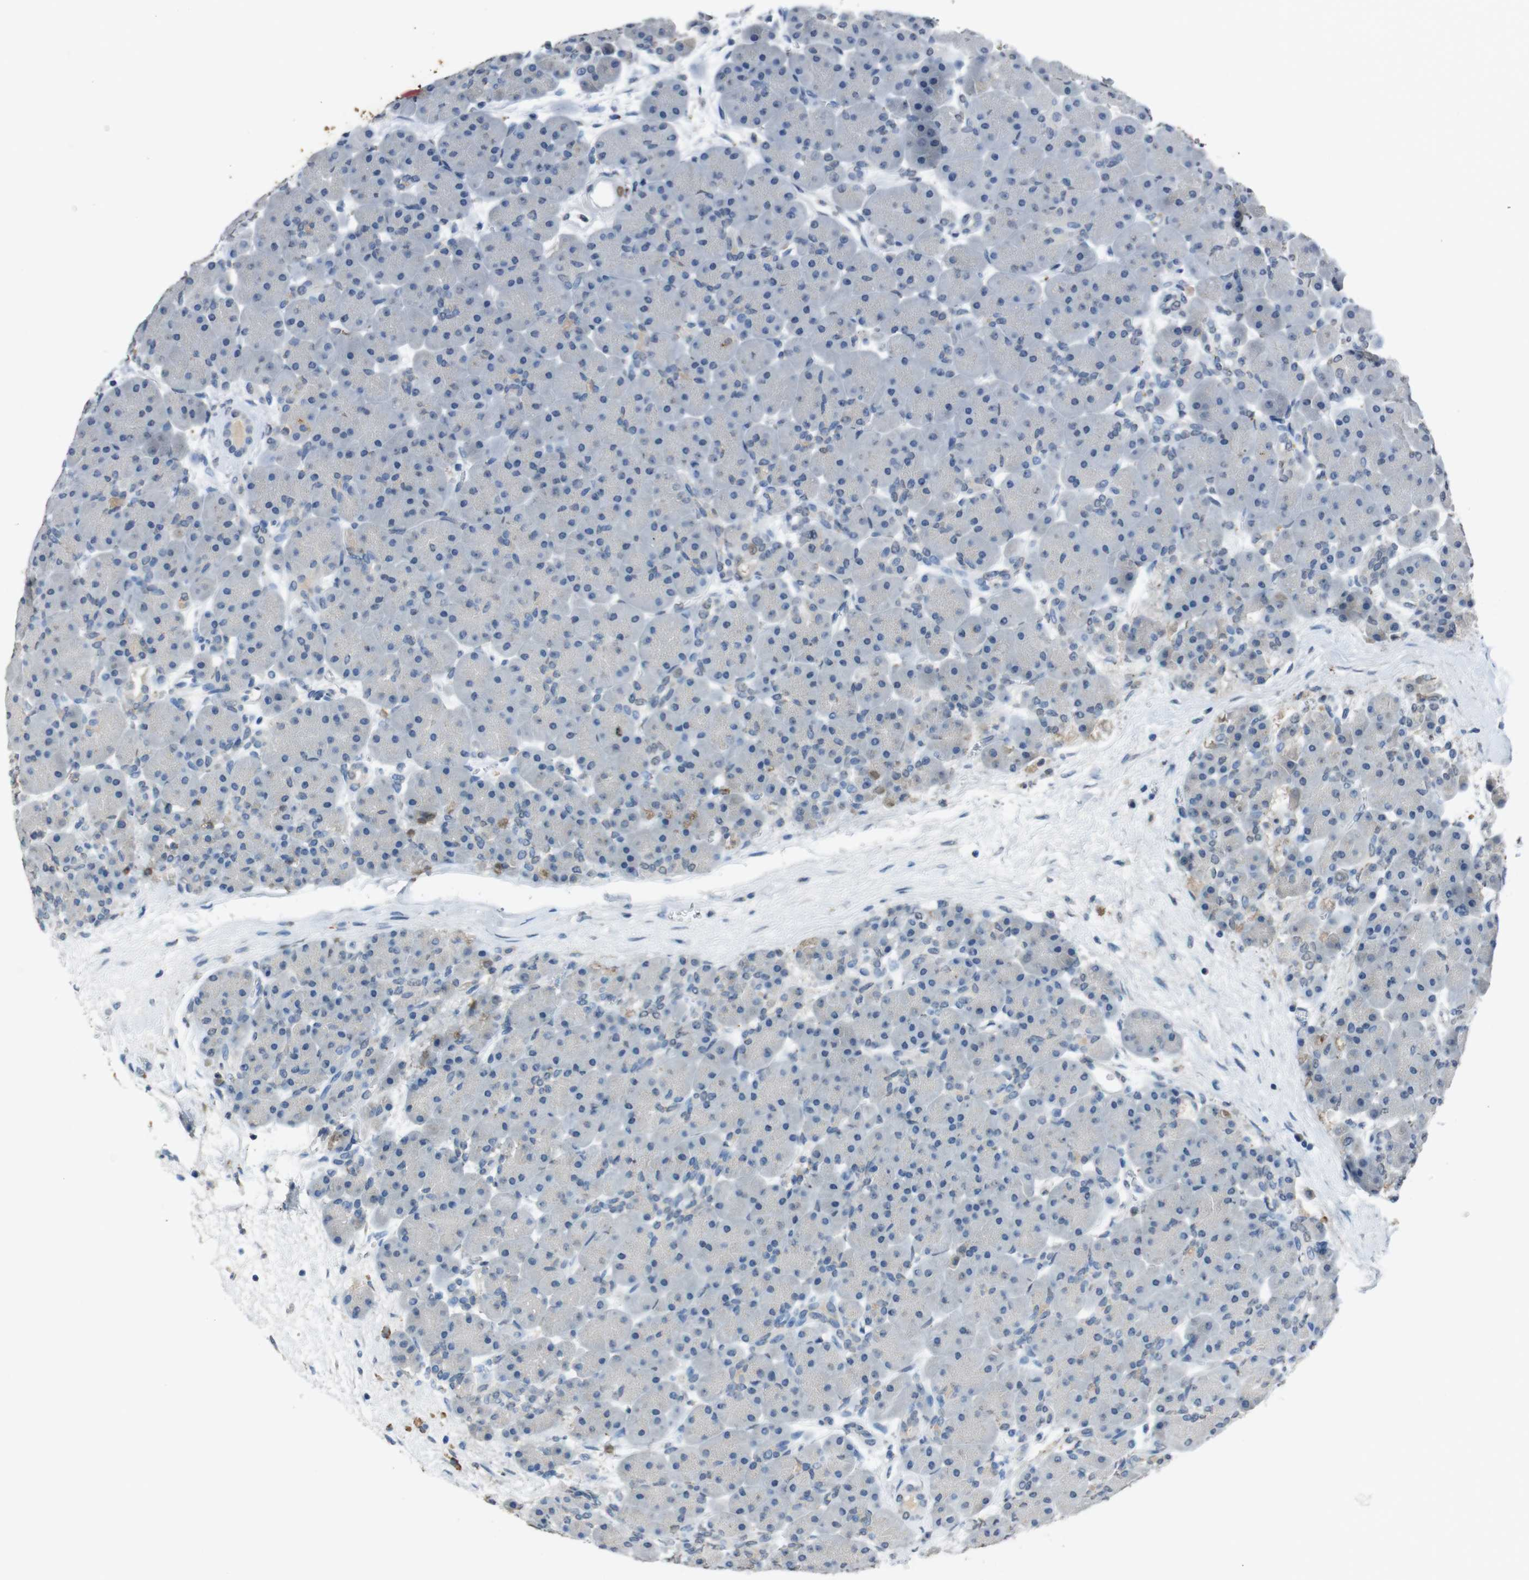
{"staining": {"intensity": "negative", "quantity": "none", "location": "none"}, "tissue": "pancreas", "cell_type": "Exocrine glandular cells", "image_type": "normal", "snomed": [{"axis": "morphology", "description": "Normal tissue, NOS"}, {"axis": "topography", "description": "Pancreas"}], "caption": "Pancreas was stained to show a protein in brown. There is no significant staining in exocrine glandular cells. (DAB (3,3'-diaminobenzidine) immunohistochemistry (IHC) visualized using brightfield microscopy, high magnification).", "gene": "STBD1", "patient": {"sex": "male", "age": 66}}